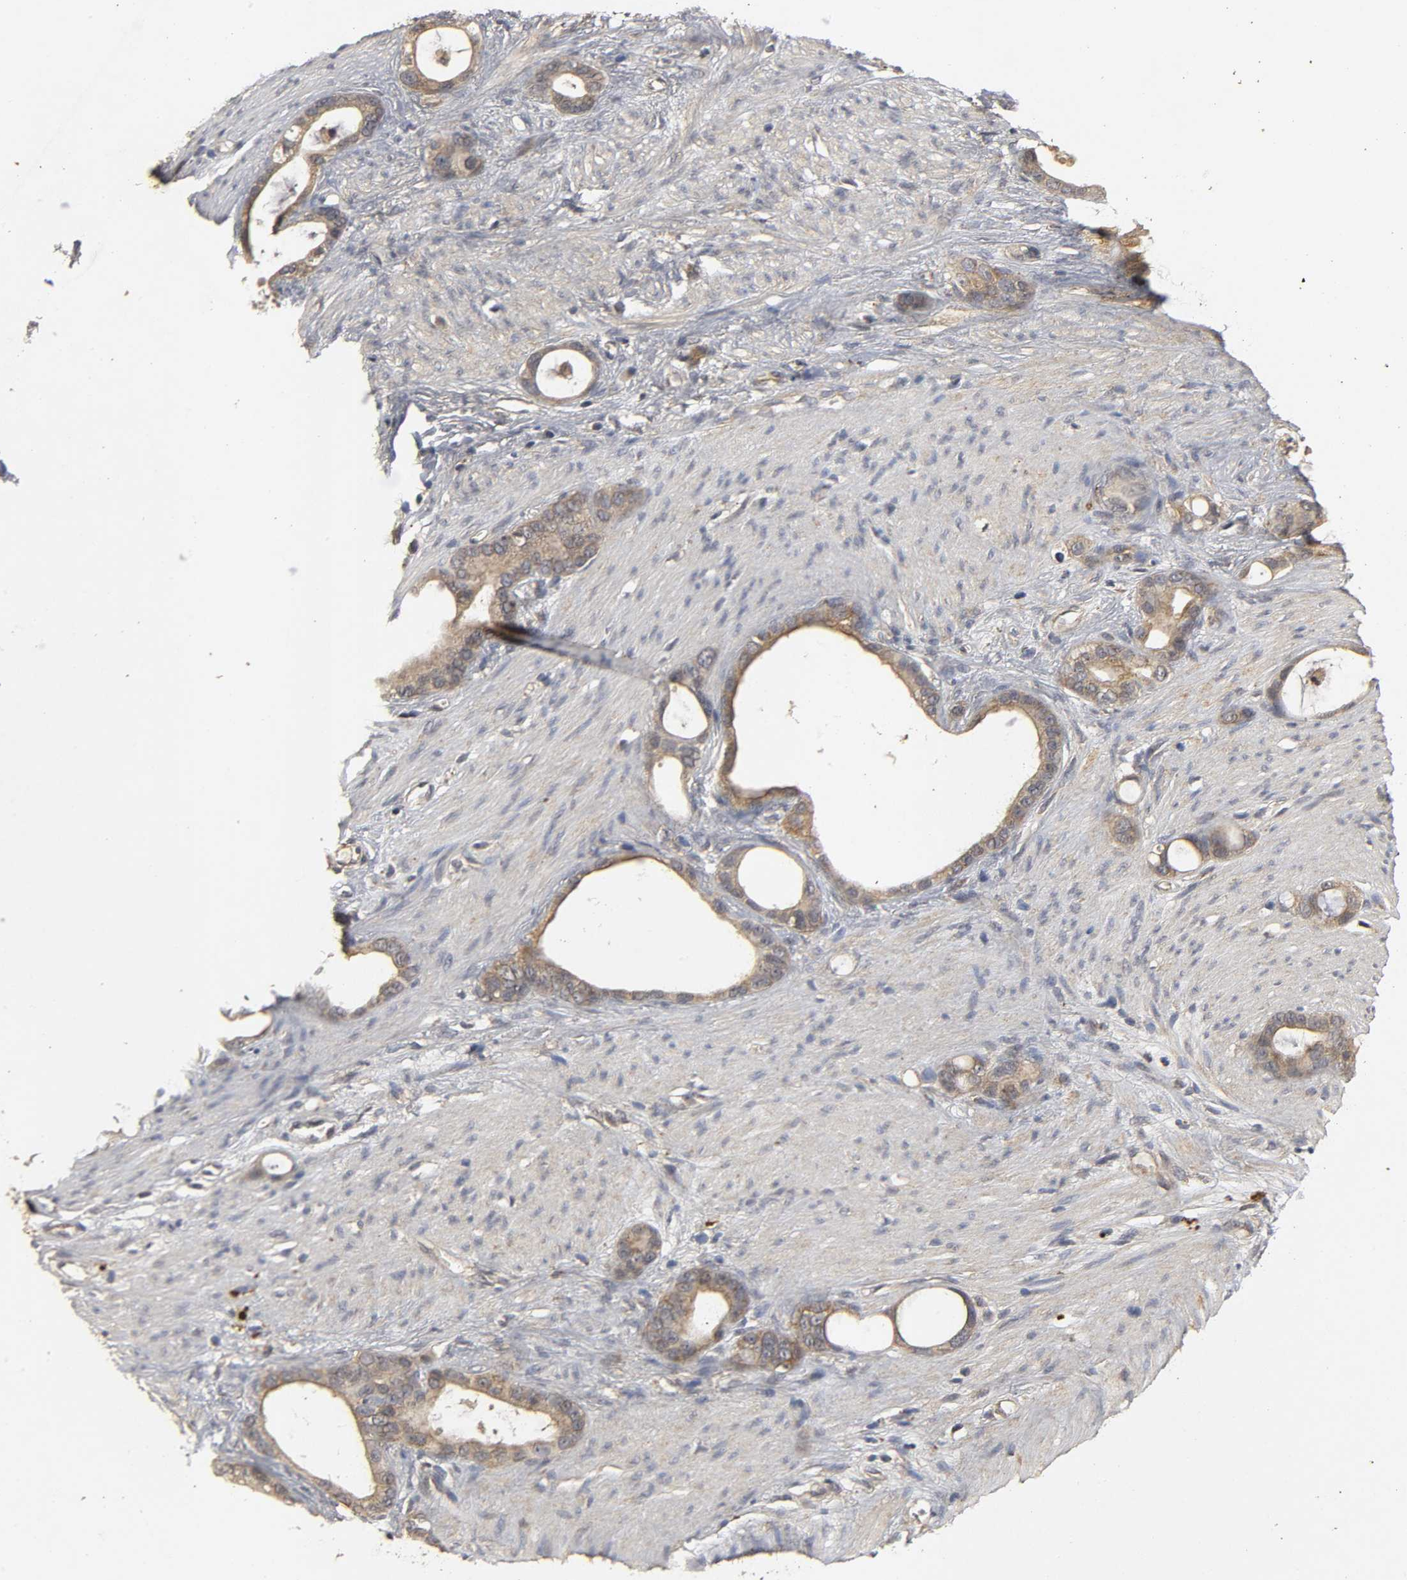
{"staining": {"intensity": "weak", "quantity": ">75%", "location": "cytoplasmic/membranous"}, "tissue": "stomach cancer", "cell_type": "Tumor cells", "image_type": "cancer", "snomed": [{"axis": "morphology", "description": "Adenocarcinoma, NOS"}, {"axis": "topography", "description": "Stomach"}], "caption": "Tumor cells demonstrate weak cytoplasmic/membranous expression in approximately >75% of cells in stomach cancer.", "gene": "TRAF6", "patient": {"sex": "female", "age": 75}}